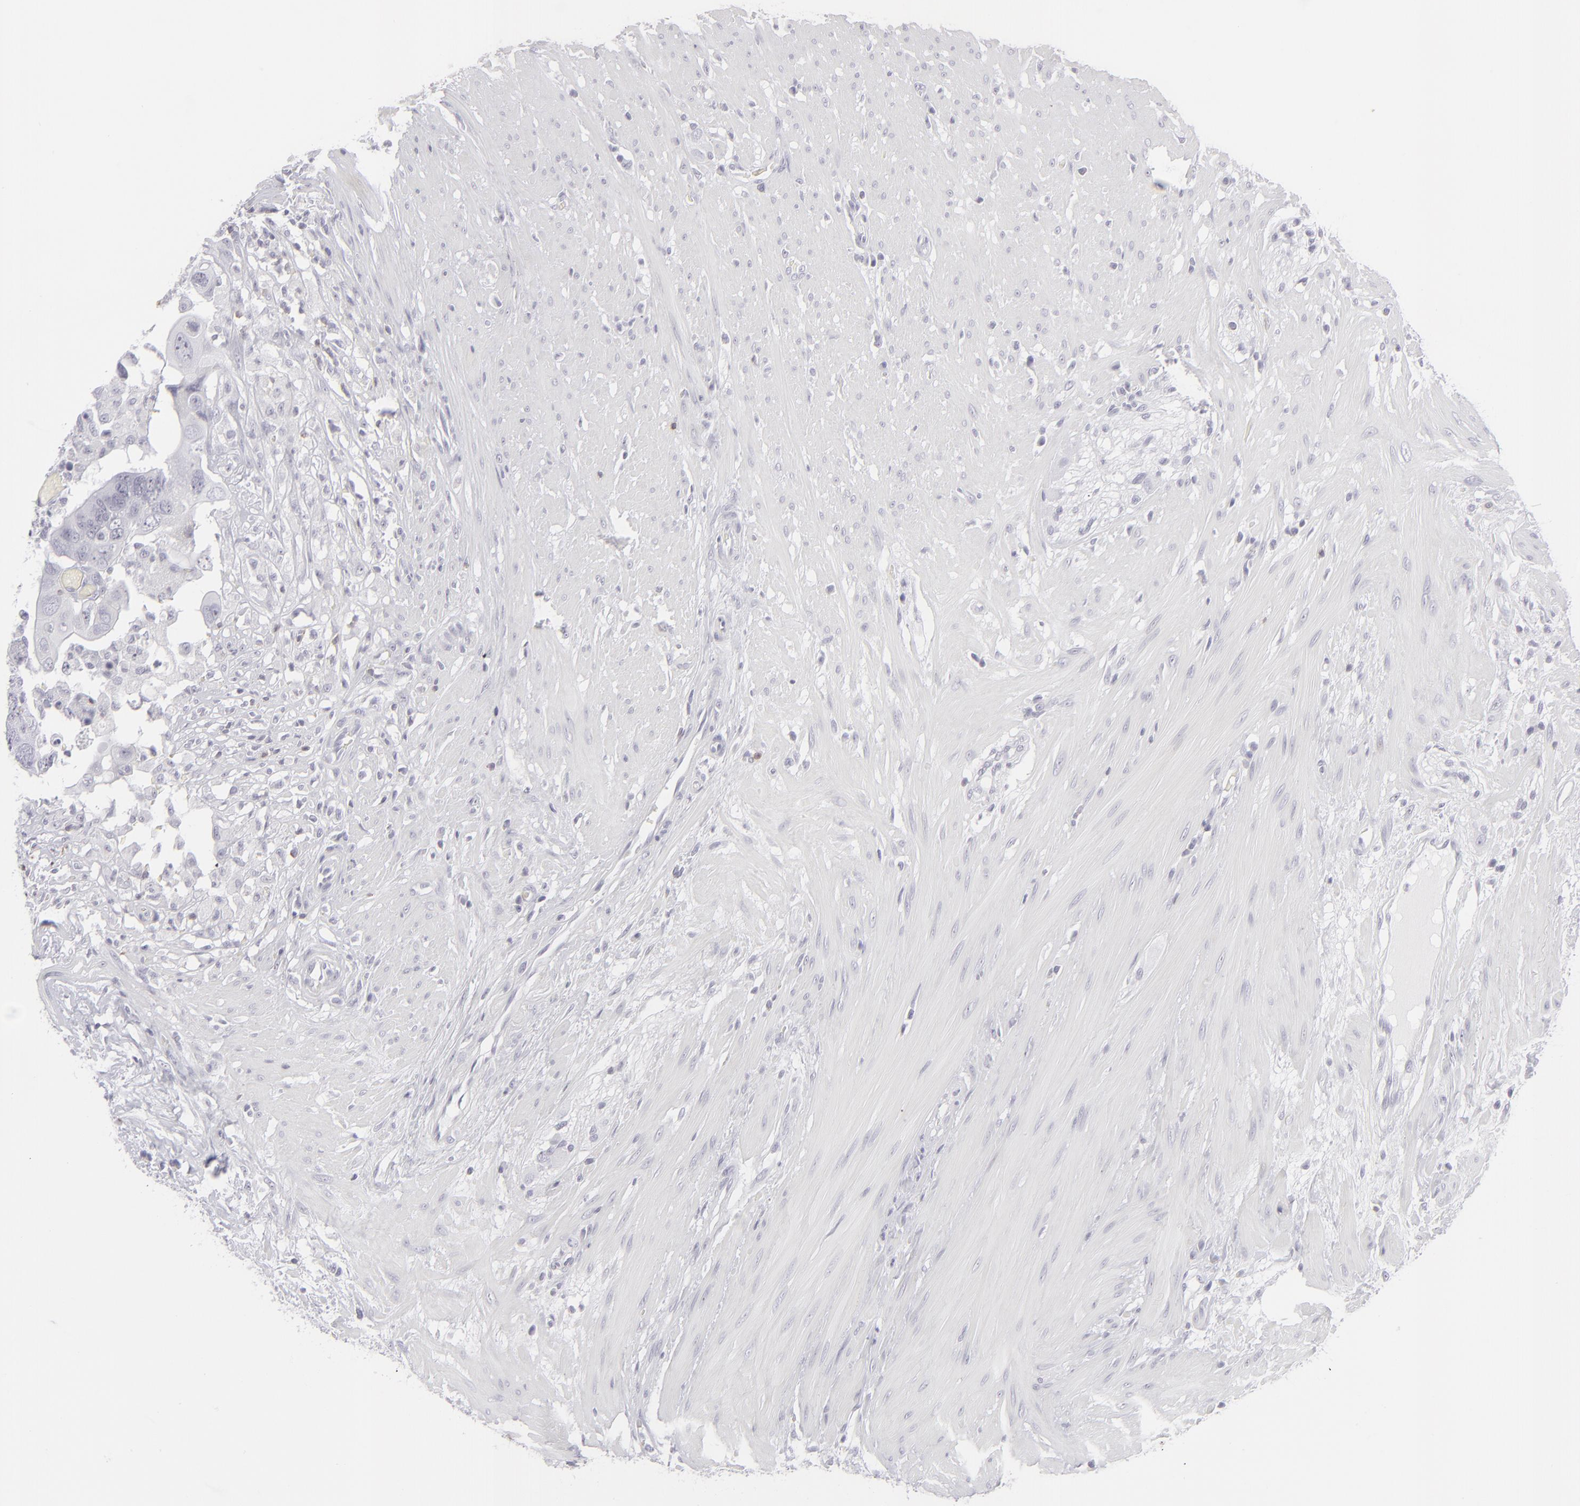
{"staining": {"intensity": "negative", "quantity": "none", "location": "none"}, "tissue": "colorectal cancer", "cell_type": "Tumor cells", "image_type": "cancer", "snomed": [{"axis": "morphology", "description": "Adenocarcinoma, NOS"}, {"axis": "topography", "description": "Rectum"}], "caption": "Immunohistochemistry (IHC) of human colorectal adenocarcinoma reveals no expression in tumor cells.", "gene": "CD7", "patient": {"sex": "male", "age": 53}}